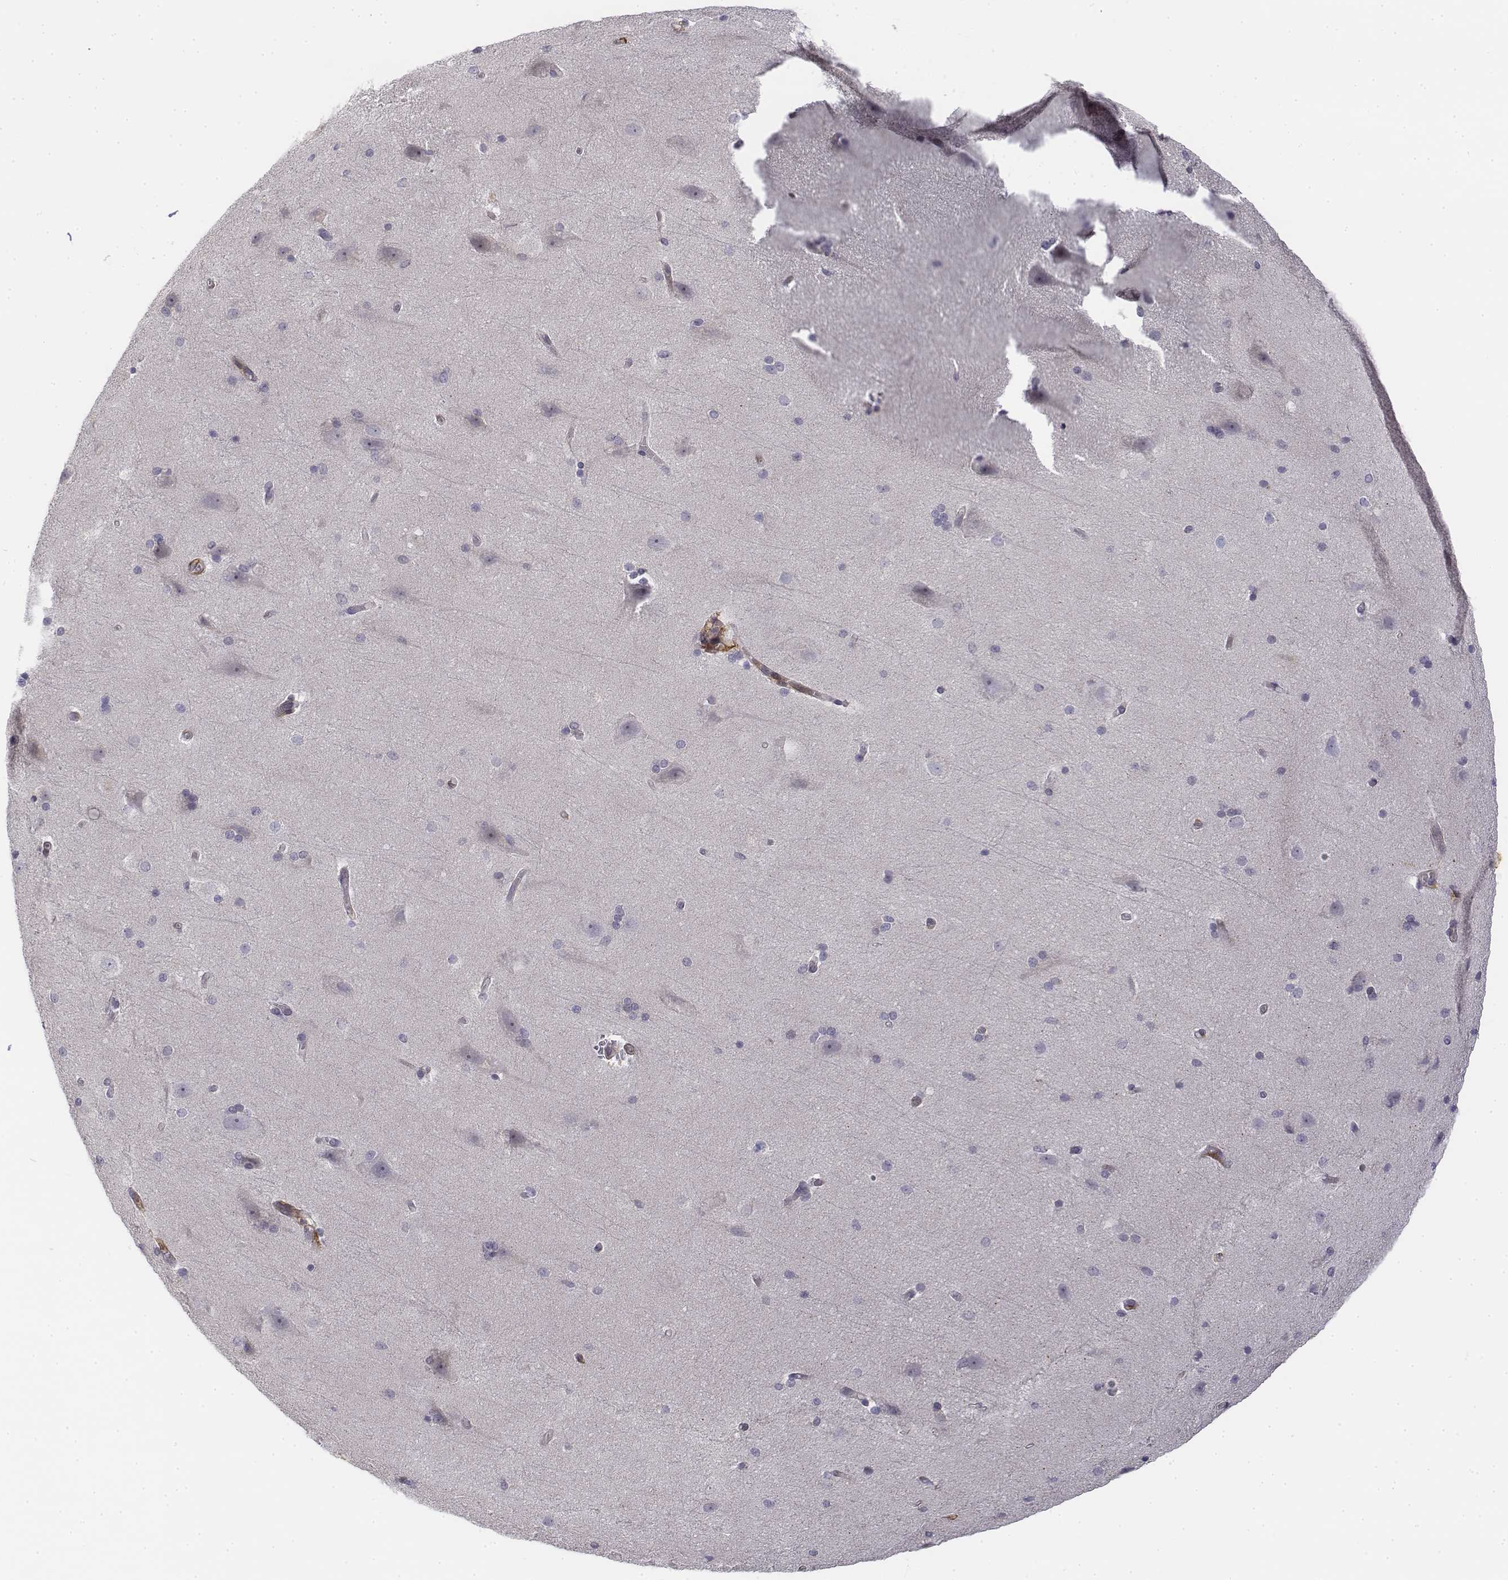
{"staining": {"intensity": "negative", "quantity": "none", "location": "none"}, "tissue": "hippocampus", "cell_type": "Glial cells", "image_type": "normal", "snomed": [{"axis": "morphology", "description": "Normal tissue, NOS"}, {"axis": "topography", "description": "Cerebral cortex"}, {"axis": "topography", "description": "Hippocampus"}], "caption": "The image exhibits no staining of glial cells in benign hippocampus.", "gene": "CD14", "patient": {"sex": "female", "age": 19}}